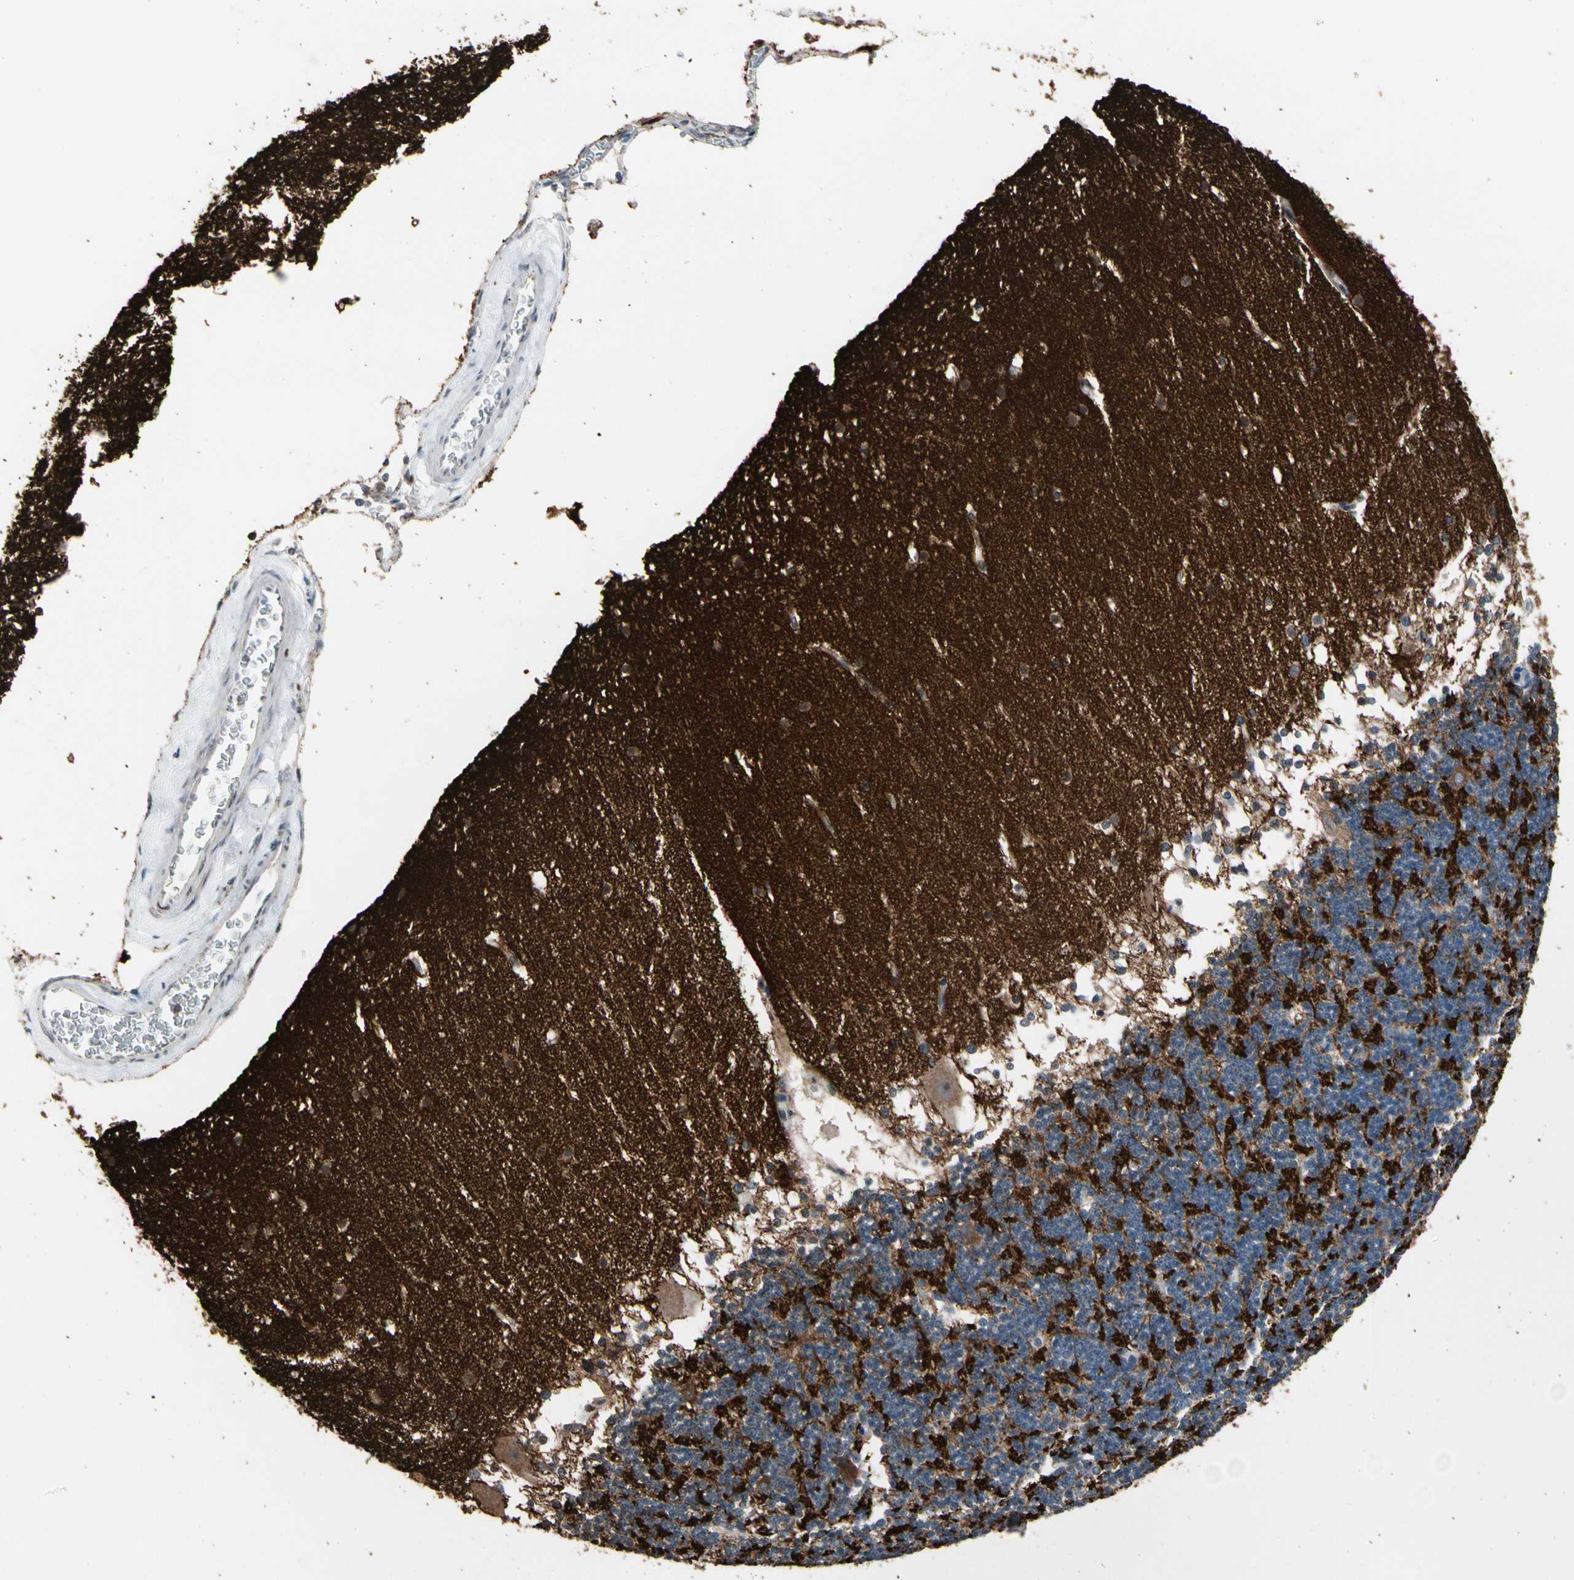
{"staining": {"intensity": "weak", "quantity": "<25%", "location": "cytoplasmic/membranous"}, "tissue": "cerebellum", "cell_type": "Cells in granular layer", "image_type": "normal", "snomed": [{"axis": "morphology", "description": "Normal tissue, NOS"}, {"axis": "topography", "description": "Cerebellum"}], "caption": "The histopathology image demonstrates no staining of cells in granular layer in normal cerebellum. (Stains: DAB immunohistochemistry with hematoxylin counter stain, Microscopy: brightfield microscopy at high magnification).", "gene": "SV2A", "patient": {"sex": "female", "age": 19}}